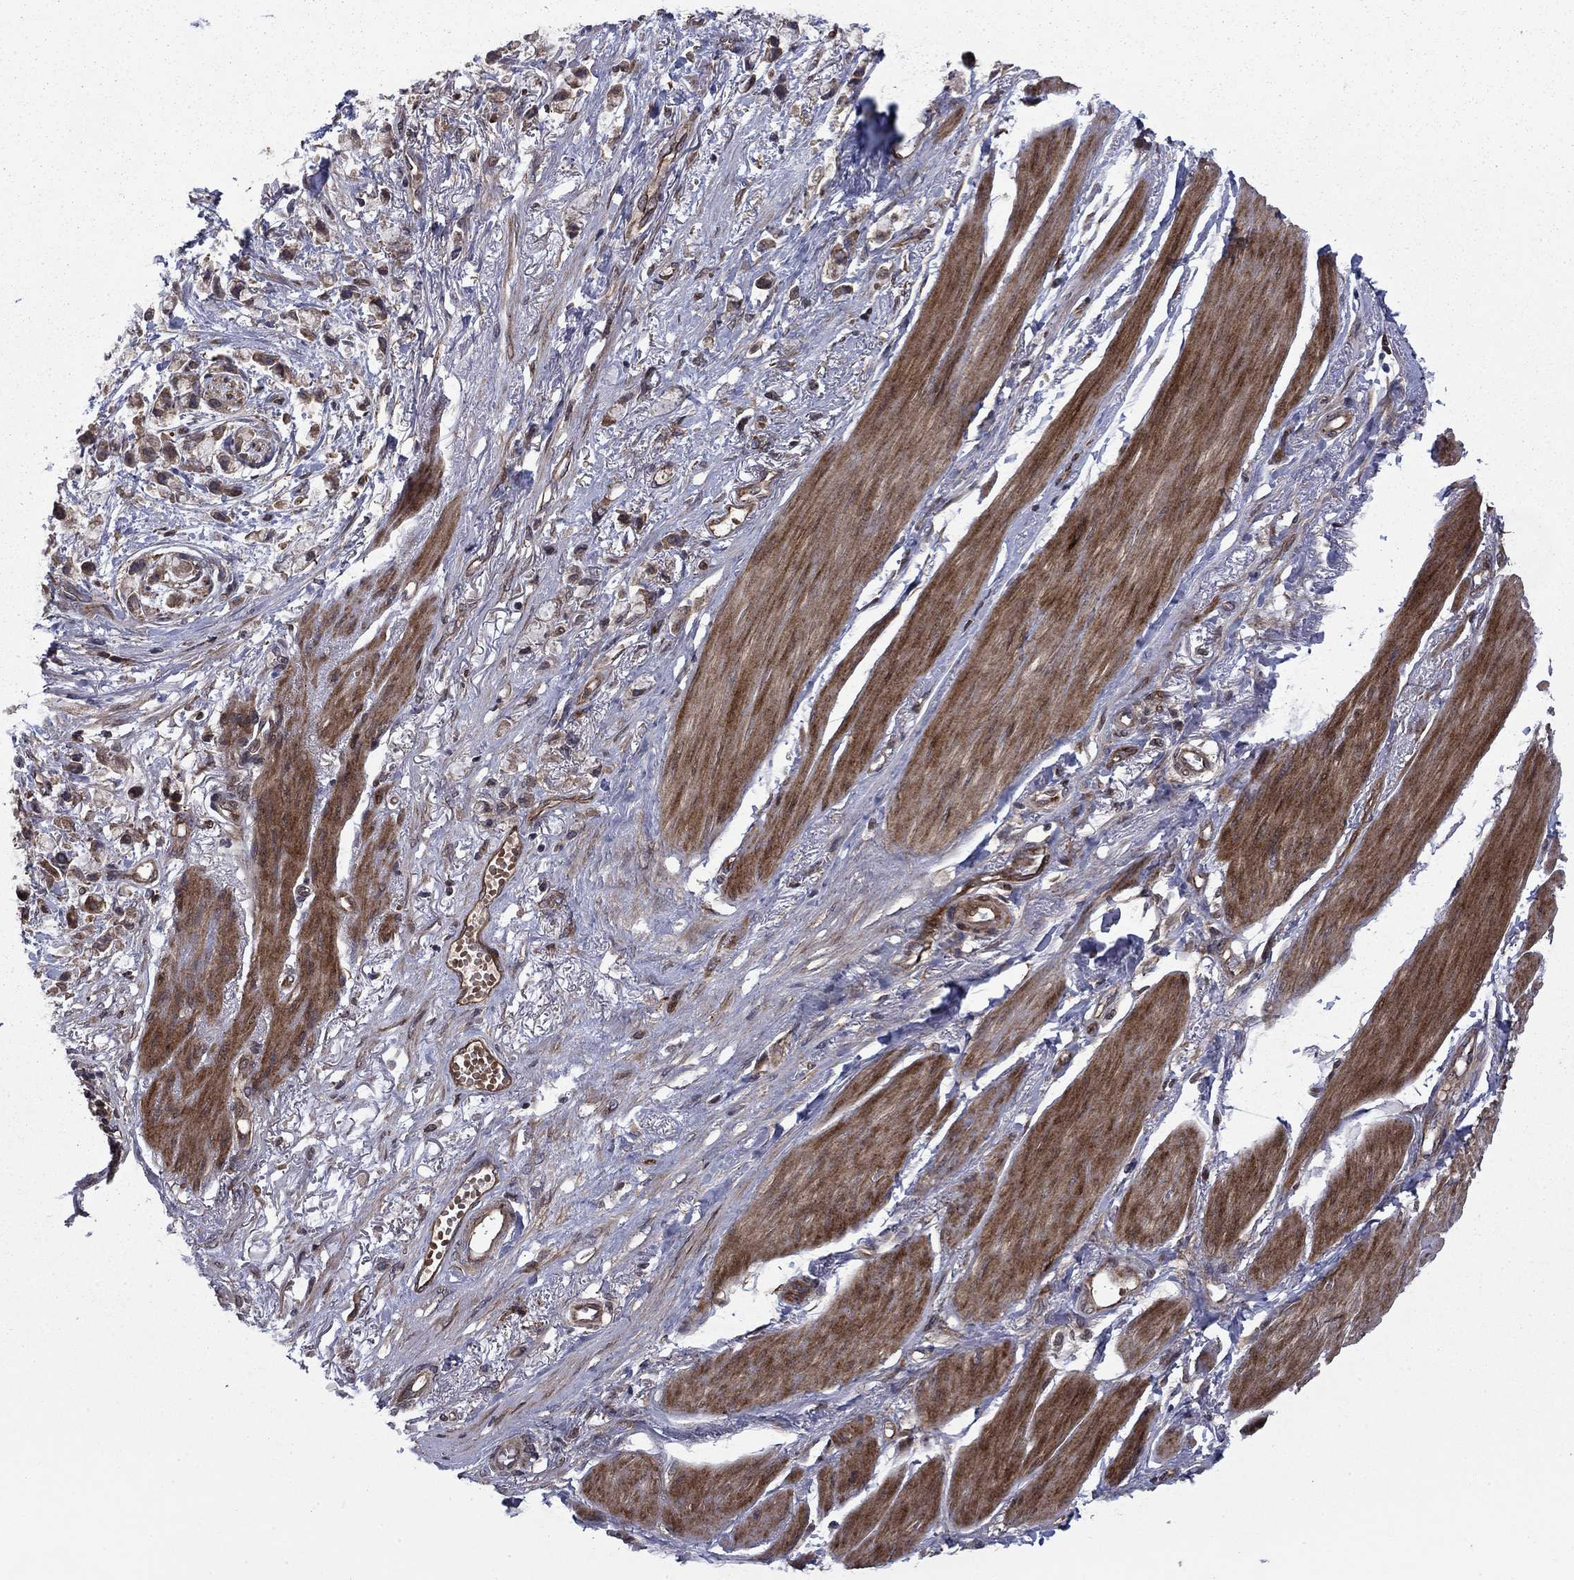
{"staining": {"intensity": "moderate", "quantity": "25%-75%", "location": "cytoplasmic/membranous"}, "tissue": "stomach cancer", "cell_type": "Tumor cells", "image_type": "cancer", "snomed": [{"axis": "morphology", "description": "Adenocarcinoma, NOS"}, {"axis": "topography", "description": "Stomach"}], "caption": "The micrograph demonstrates immunohistochemical staining of stomach adenocarcinoma. There is moderate cytoplasmic/membranous positivity is identified in about 25%-75% of tumor cells.", "gene": "HDAC4", "patient": {"sex": "female", "age": 81}}